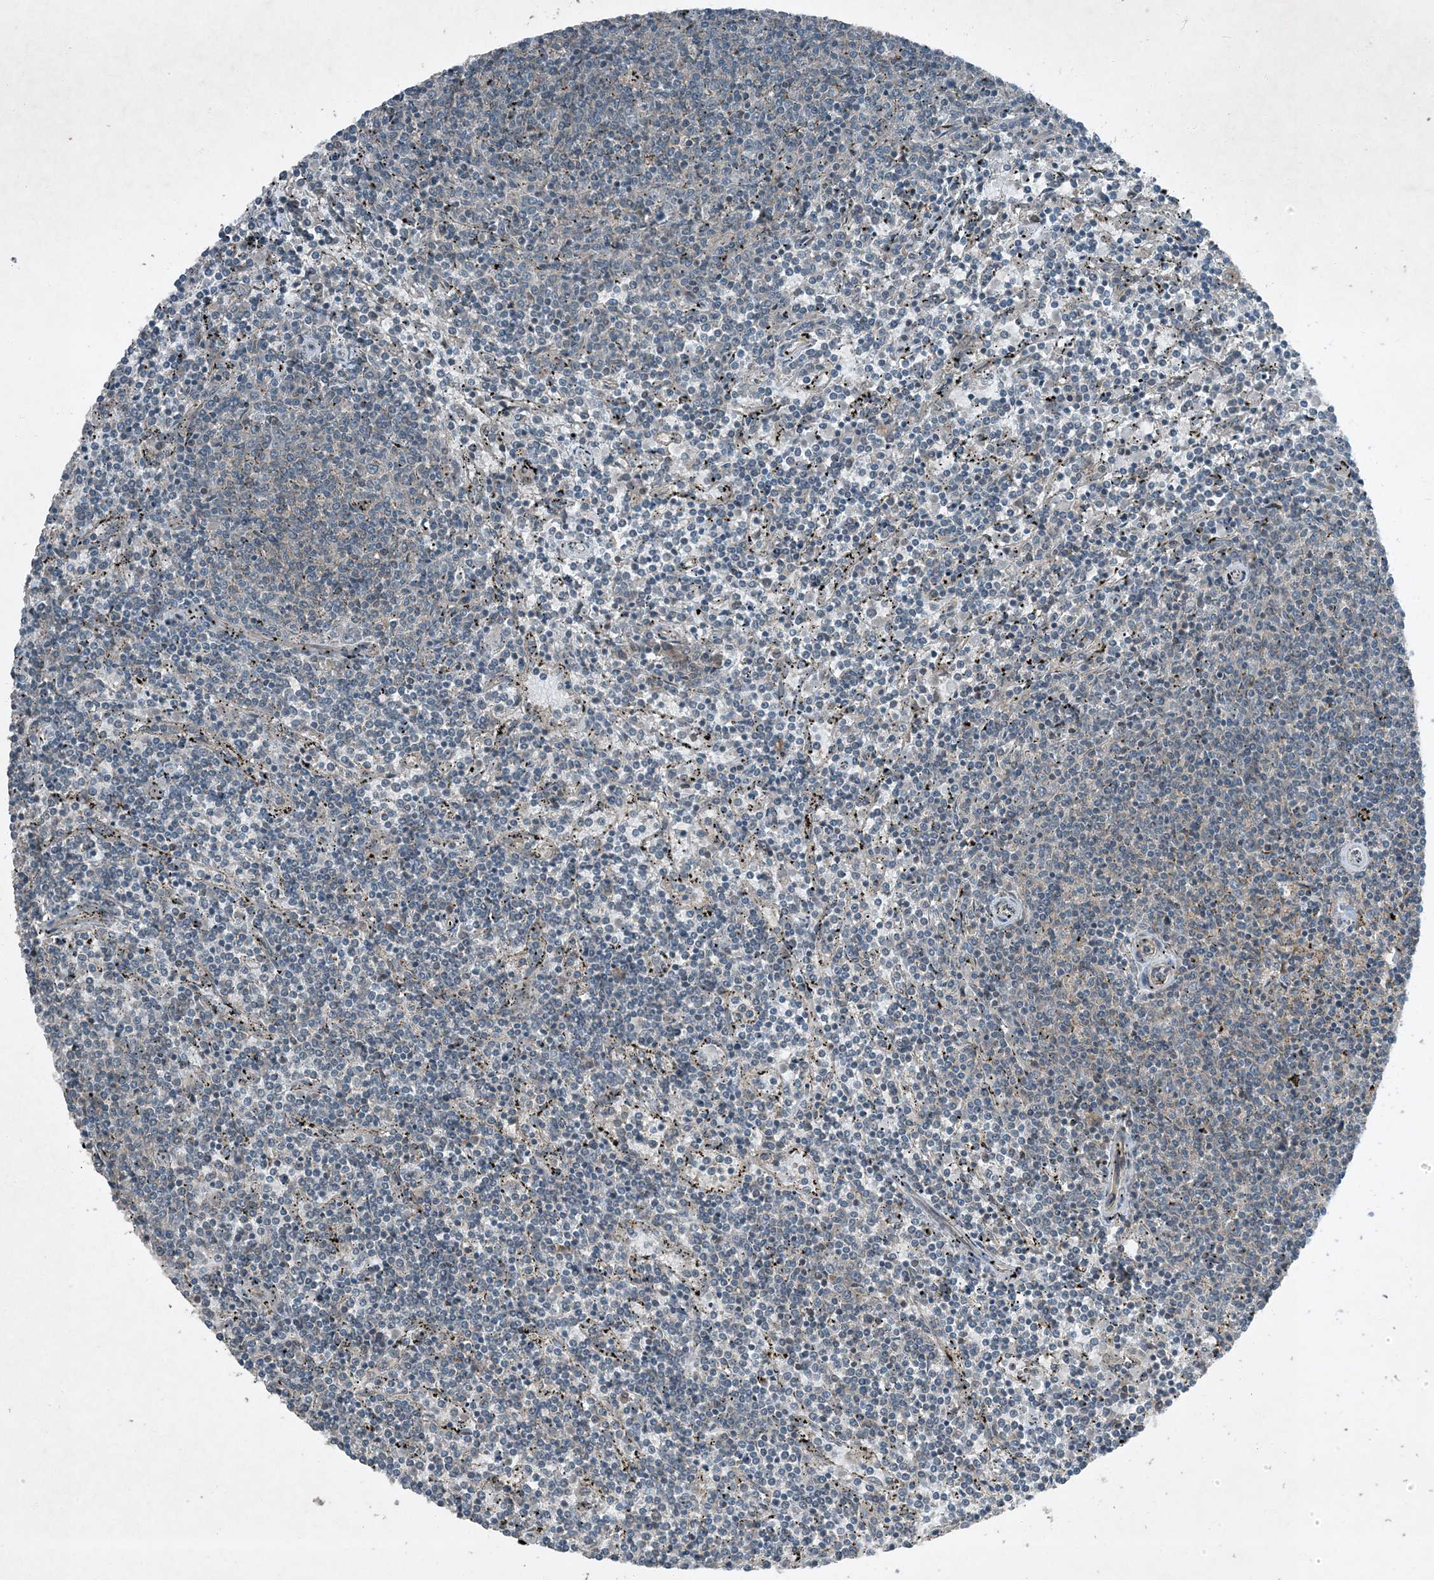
{"staining": {"intensity": "negative", "quantity": "none", "location": "none"}, "tissue": "lymphoma", "cell_type": "Tumor cells", "image_type": "cancer", "snomed": [{"axis": "morphology", "description": "Malignant lymphoma, non-Hodgkin's type, Low grade"}, {"axis": "topography", "description": "Spleen"}], "caption": "Immunohistochemistry image of human lymphoma stained for a protein (brown), which reveals no staining in tumor cells. (DAB (3,3'-diaminobenzidine) IHC with hematoxylin counter stain).", "gene": "MDN1", "patient": {"sex": "female", "age": 50}}